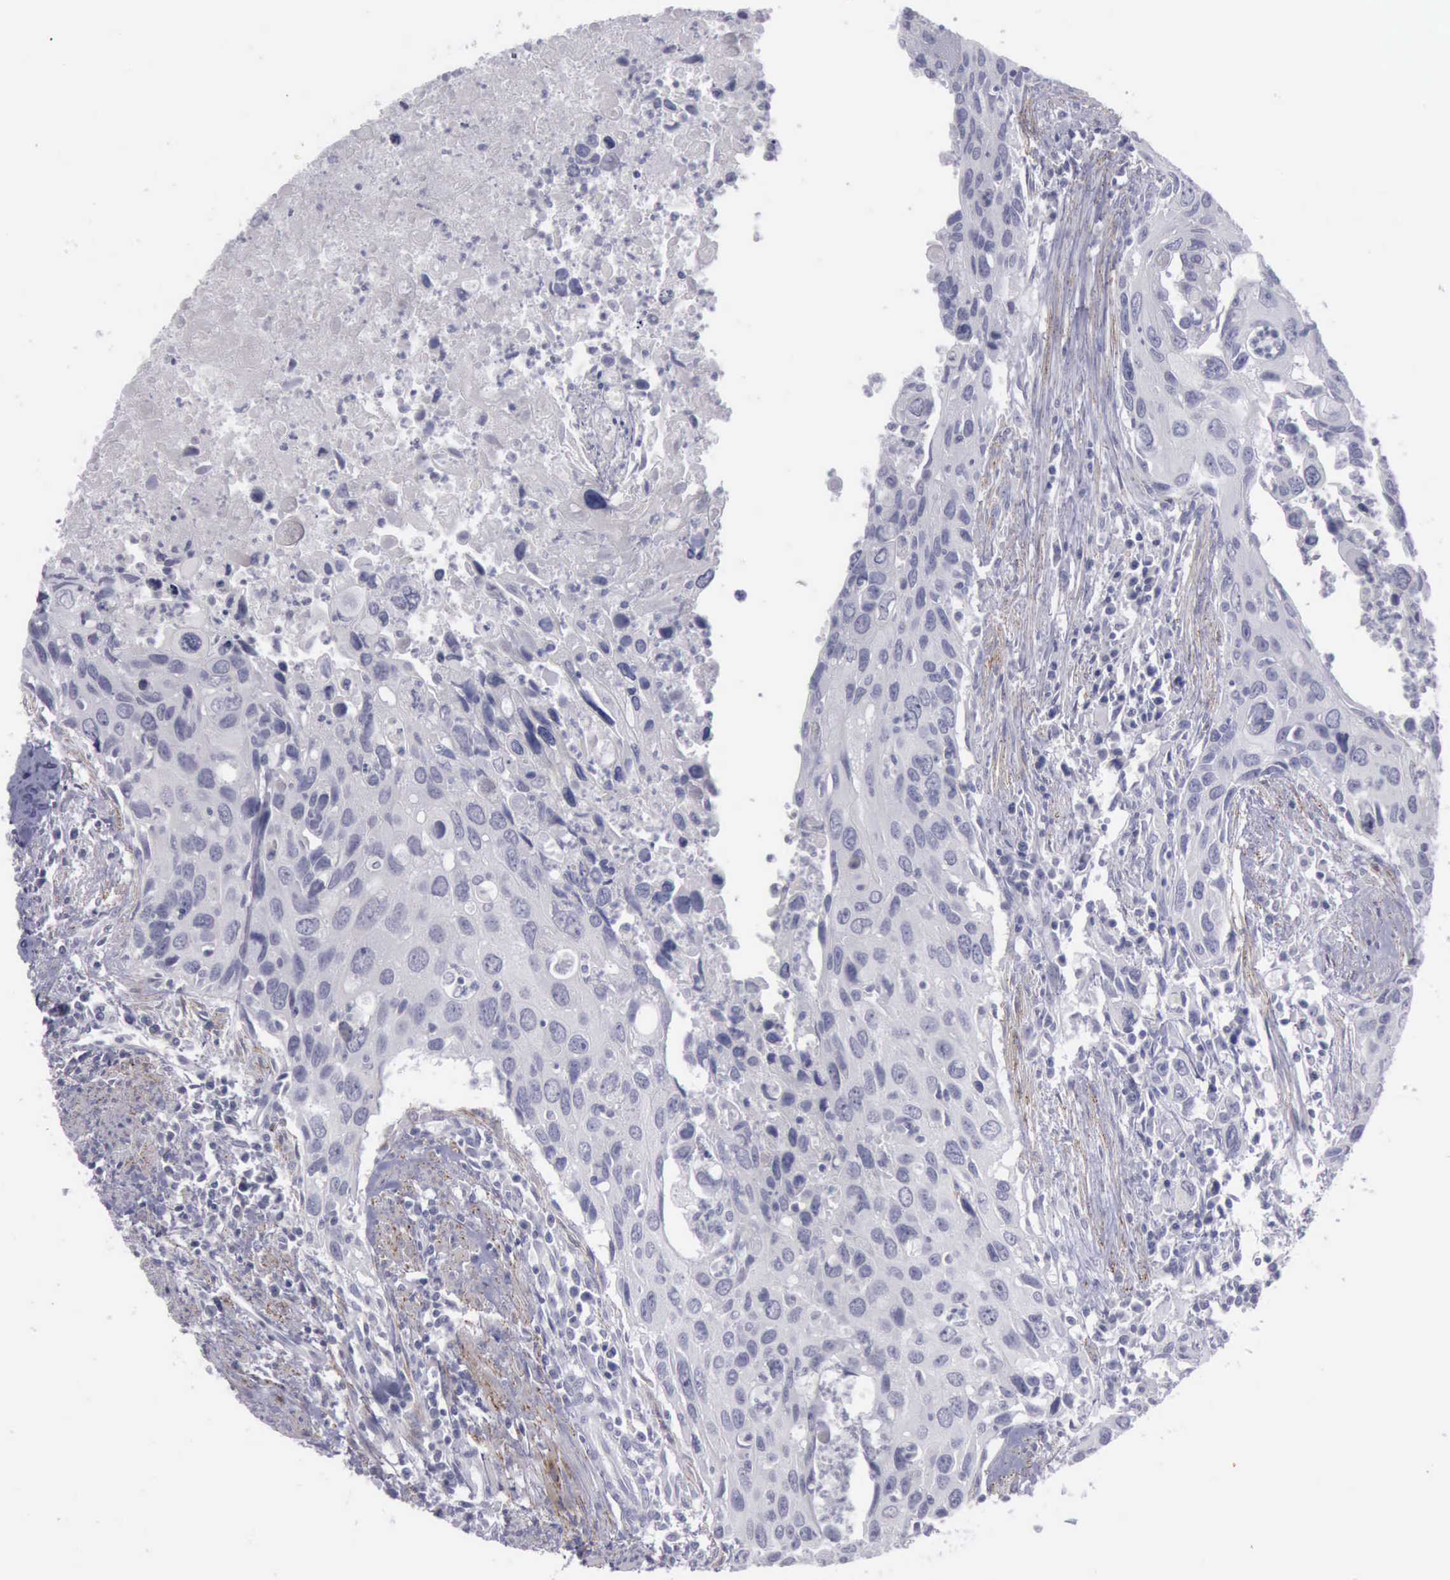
{"staining": {"intensity": "negative", "quantity": "none", "location": "none"}, "tissue": "urothelial cancer", "cell_type": "Tumor cells", "image_type": "cancer", "snomed": [{"axis": "morphology", "description": "Urothelial carcinoma, High grade"}, {"axis": "topography", "description": "Urinary bladder"}], "caption": "This is an IHC histopathology image of human urothelial cancer. There is no staining in tumor cells.", "gene": "CDH2", "patient": {"sex": "male", "age": 71}}